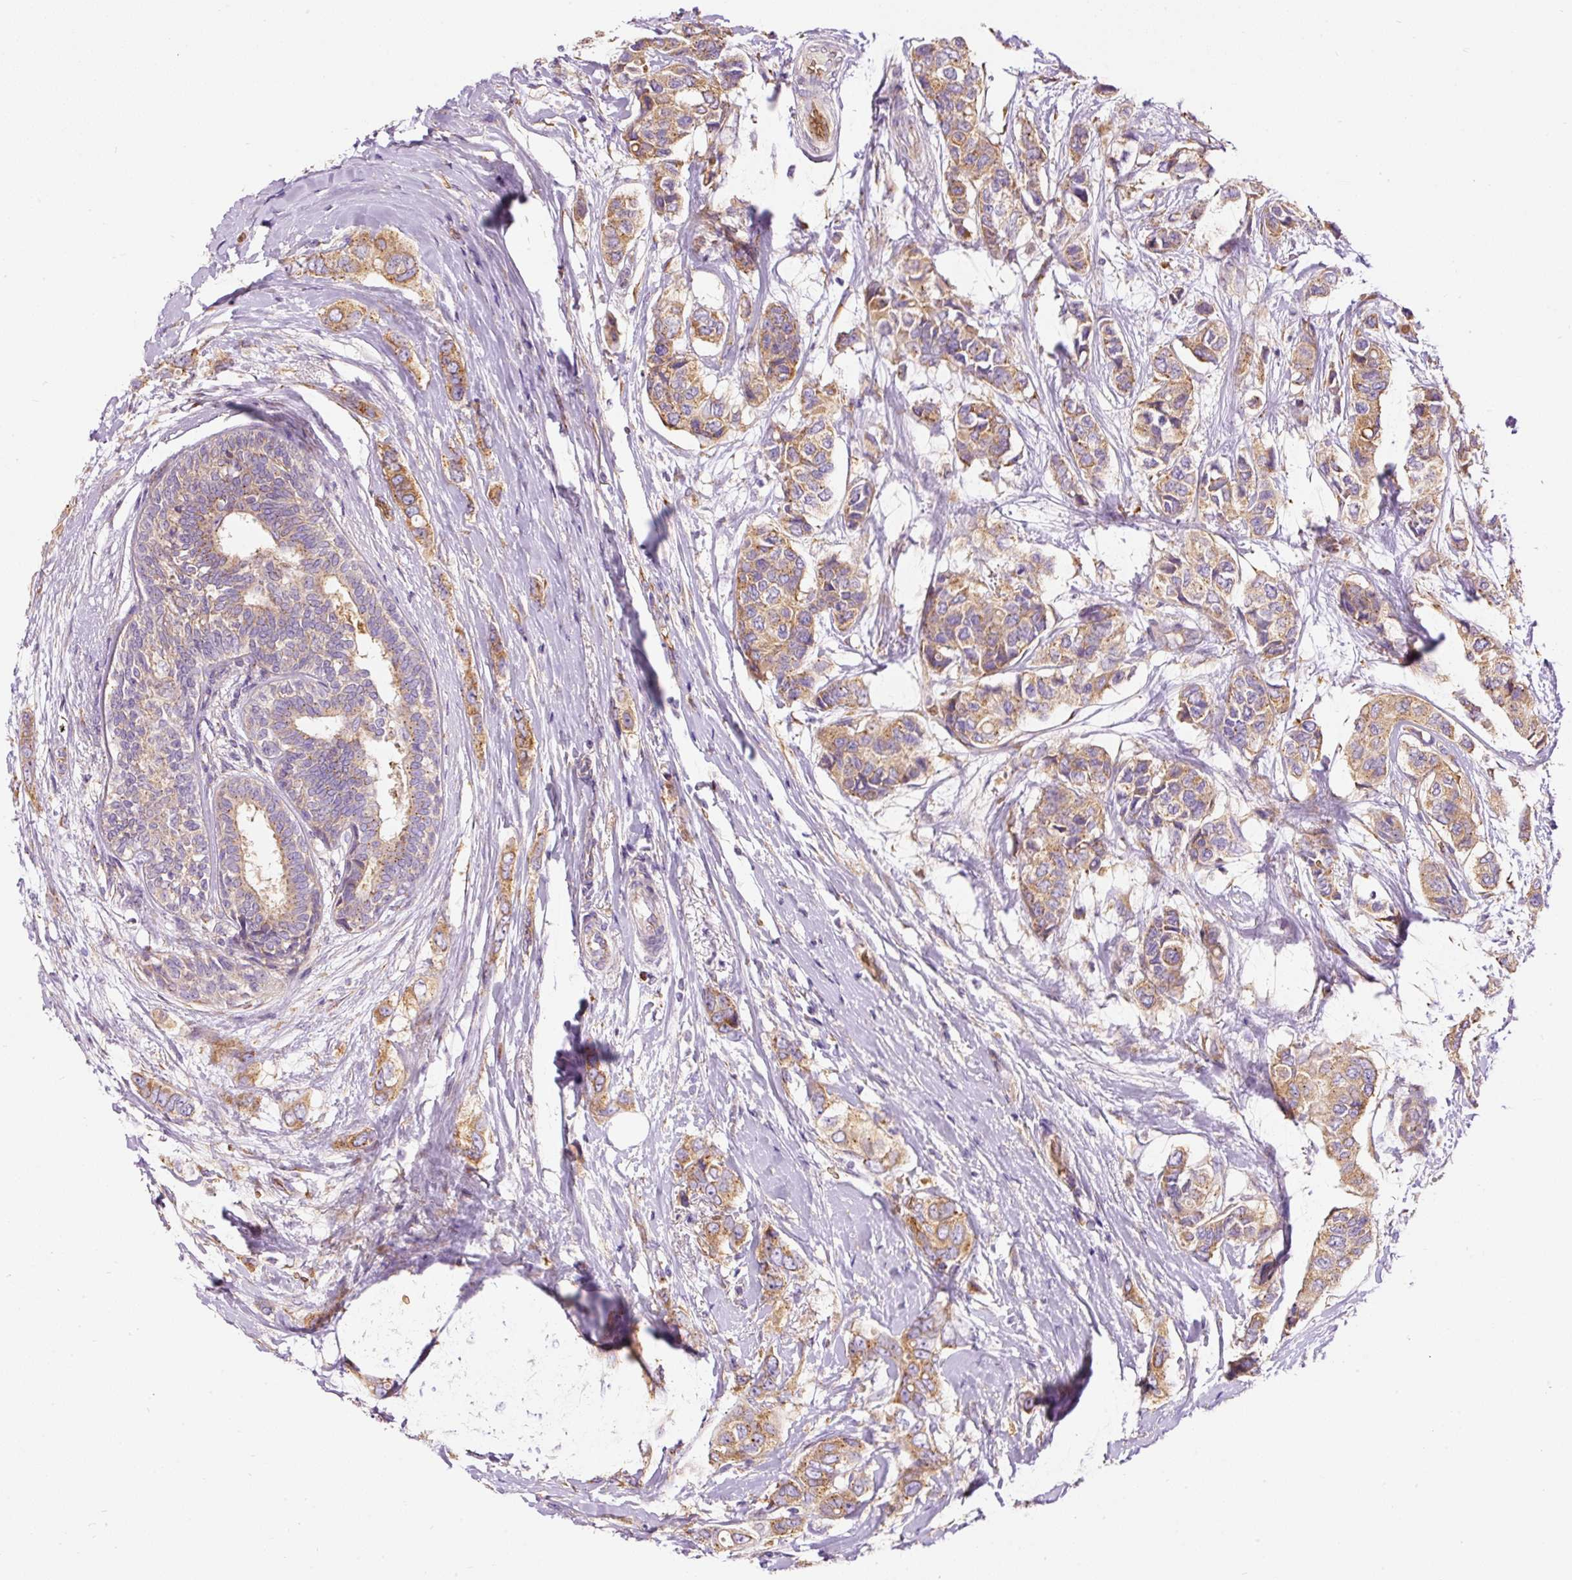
{"staining": {"intensity": "moderate", "quantity": ">75%", "location": "cytoplasmic/membranous"}, "tissue": "breast cancer", "cell_type": "Tumor cells", "image_type": "cancer", "snomed": [{"axis": "morphology", "description": "Lobular carcinoma"}, {"axis": "topography", "description": "Breast"}], "caption": "Immunohistochemistry (IHC) micrograph of neoplastic tissue: human breast cancer stained using immunohistochemistry (IHC) reveals medium levels of moderate protein expression localized specifically in the cytoplasmic/membranous of tumor cells, appearing as a cytoplasmic/membranous brown color.", "gene": "PRRC2A", "patient": {"sex": "female", "age": 51}}